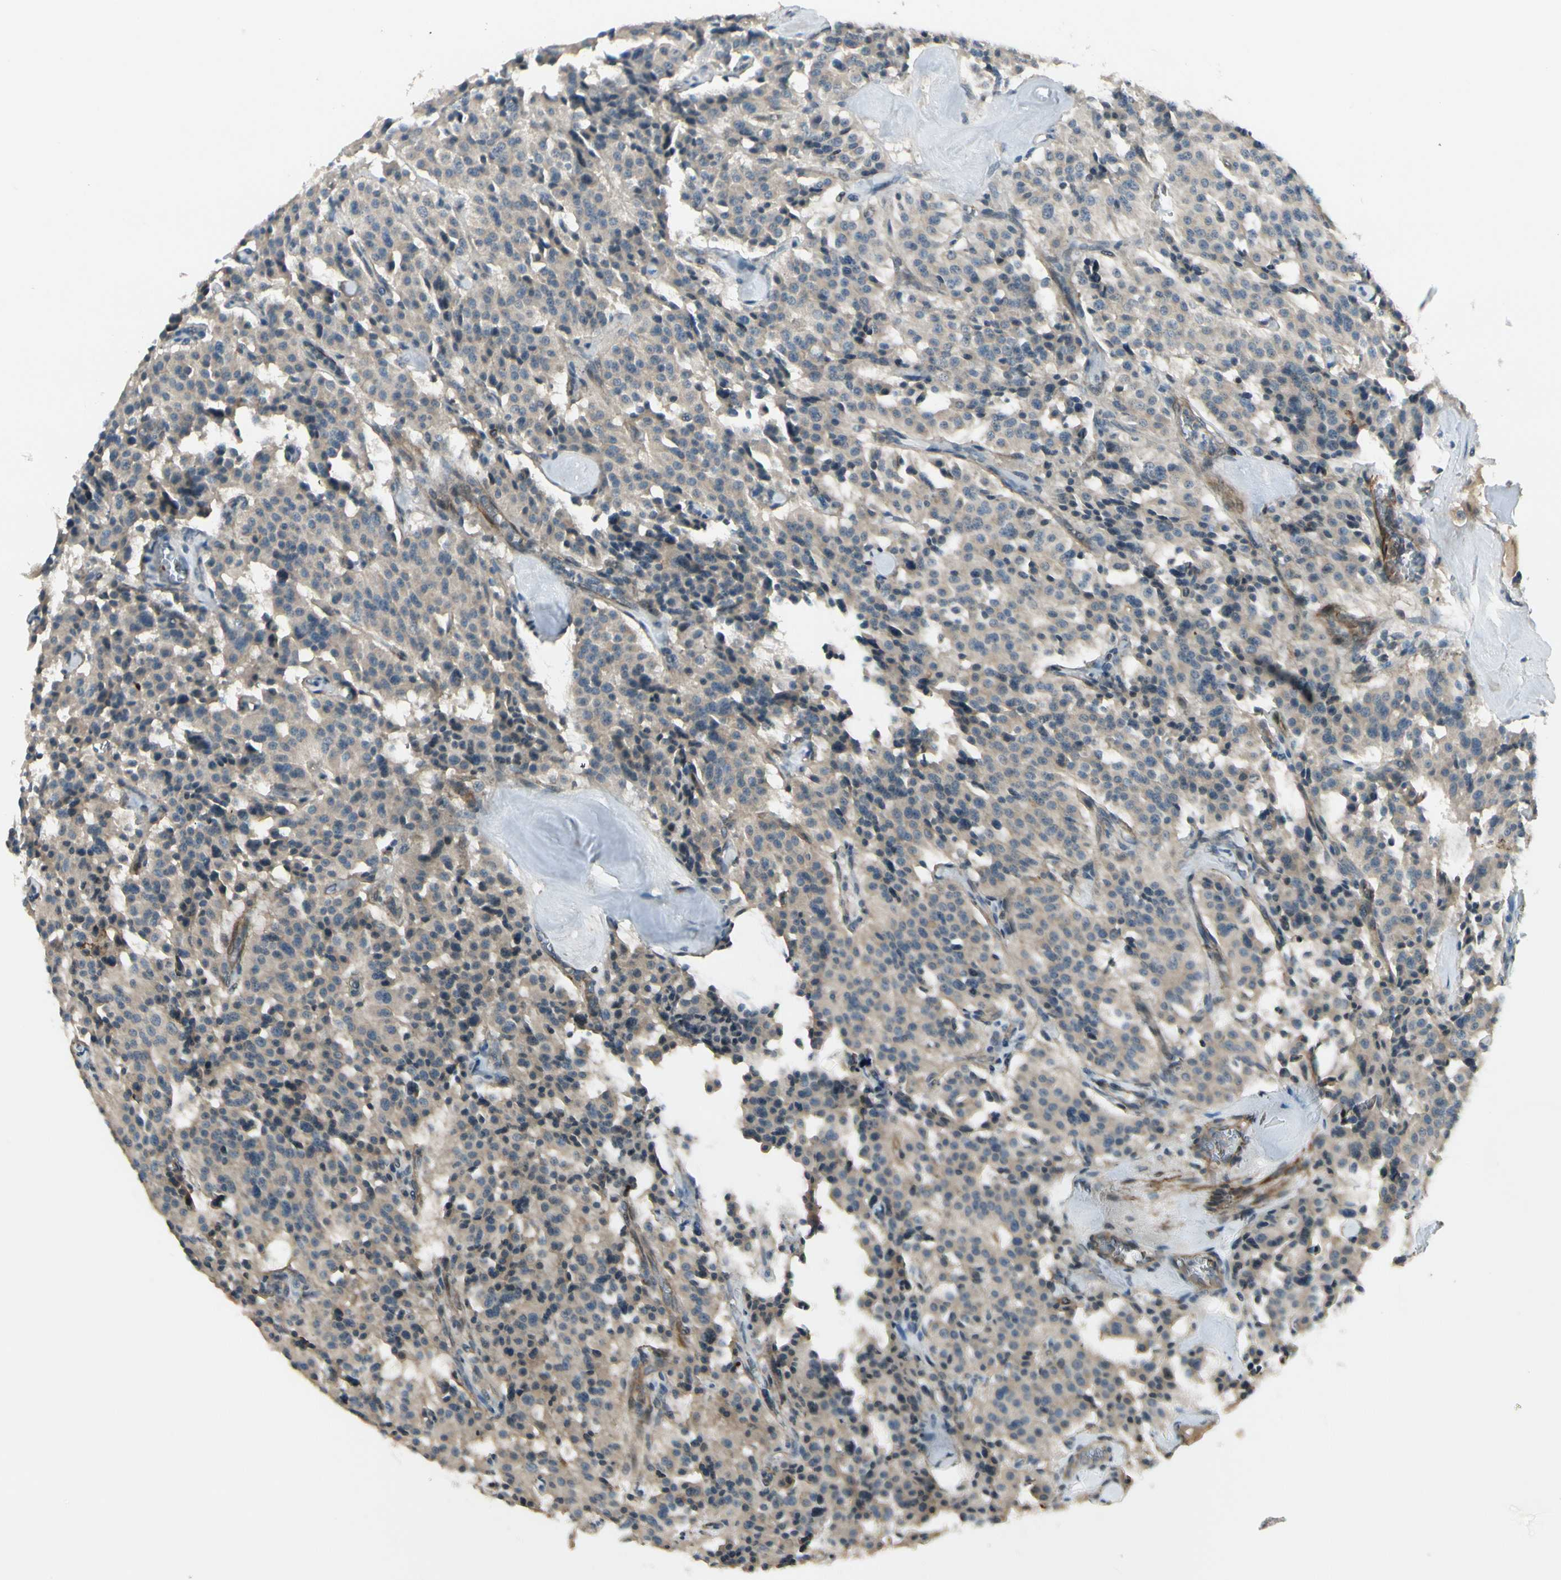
{"staining": {"intensity": "weak", "quantity": "25%-75%", "location": "cytoplasmic/membranous"}, "tissue": "carcinoid", "cell_type": "Tumor cells", "image_type": "cancer", "snomed": [{"axis": "morphology", "description": "Carcinoid, malignant, NOS"}, {"axis": "topography", "description": "Lung"}], "caption": "A micrograph showing weak cytoplasmic/membranous expression in about 25%-75% of tumor cells in carcinoid, as visualized by brown immunohistochemical staining.", "gene": "PPP3CB", "patient": {"sex": "male", "age": 30}}